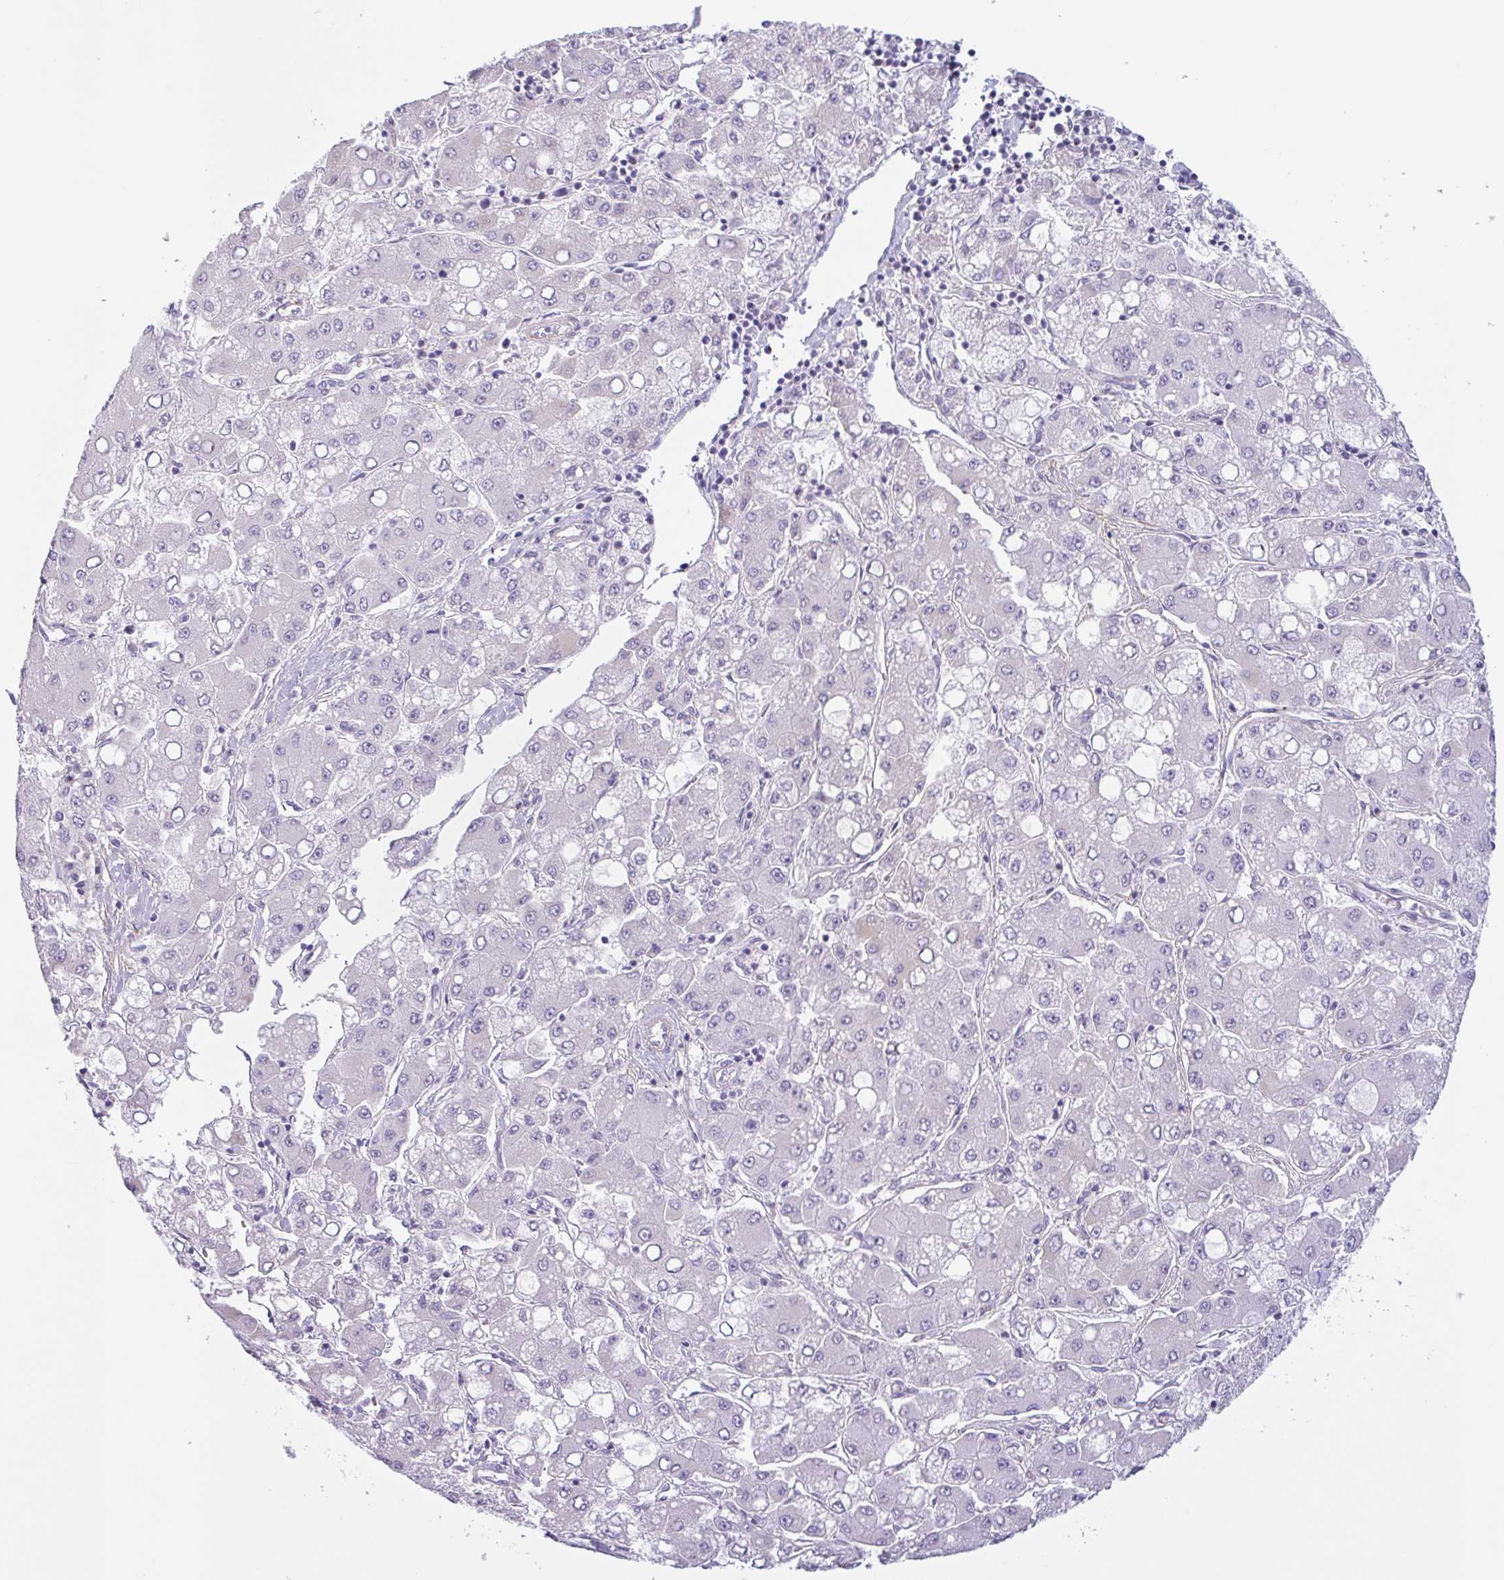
{"staining": {"intensity": "negative", "quantity": "none", "location": "none"}, "tissue": "liver cancer", "cell_type": "Tumor cells", "image_type": "cancer", "snomed": [{"axis": "morphology", "description": "Carcinoma, Hepatocellular, NOS"}, {"axis": "topography", "description": "Liver"}], "caption": "An image of human liver hepatocellular carcinoma is negative for staining in tumor cells. (Brightfield microscopy of DAB IHC at high magnification).", "gene": "MYH10", "patient": {"sex": "male", "age": 40}}